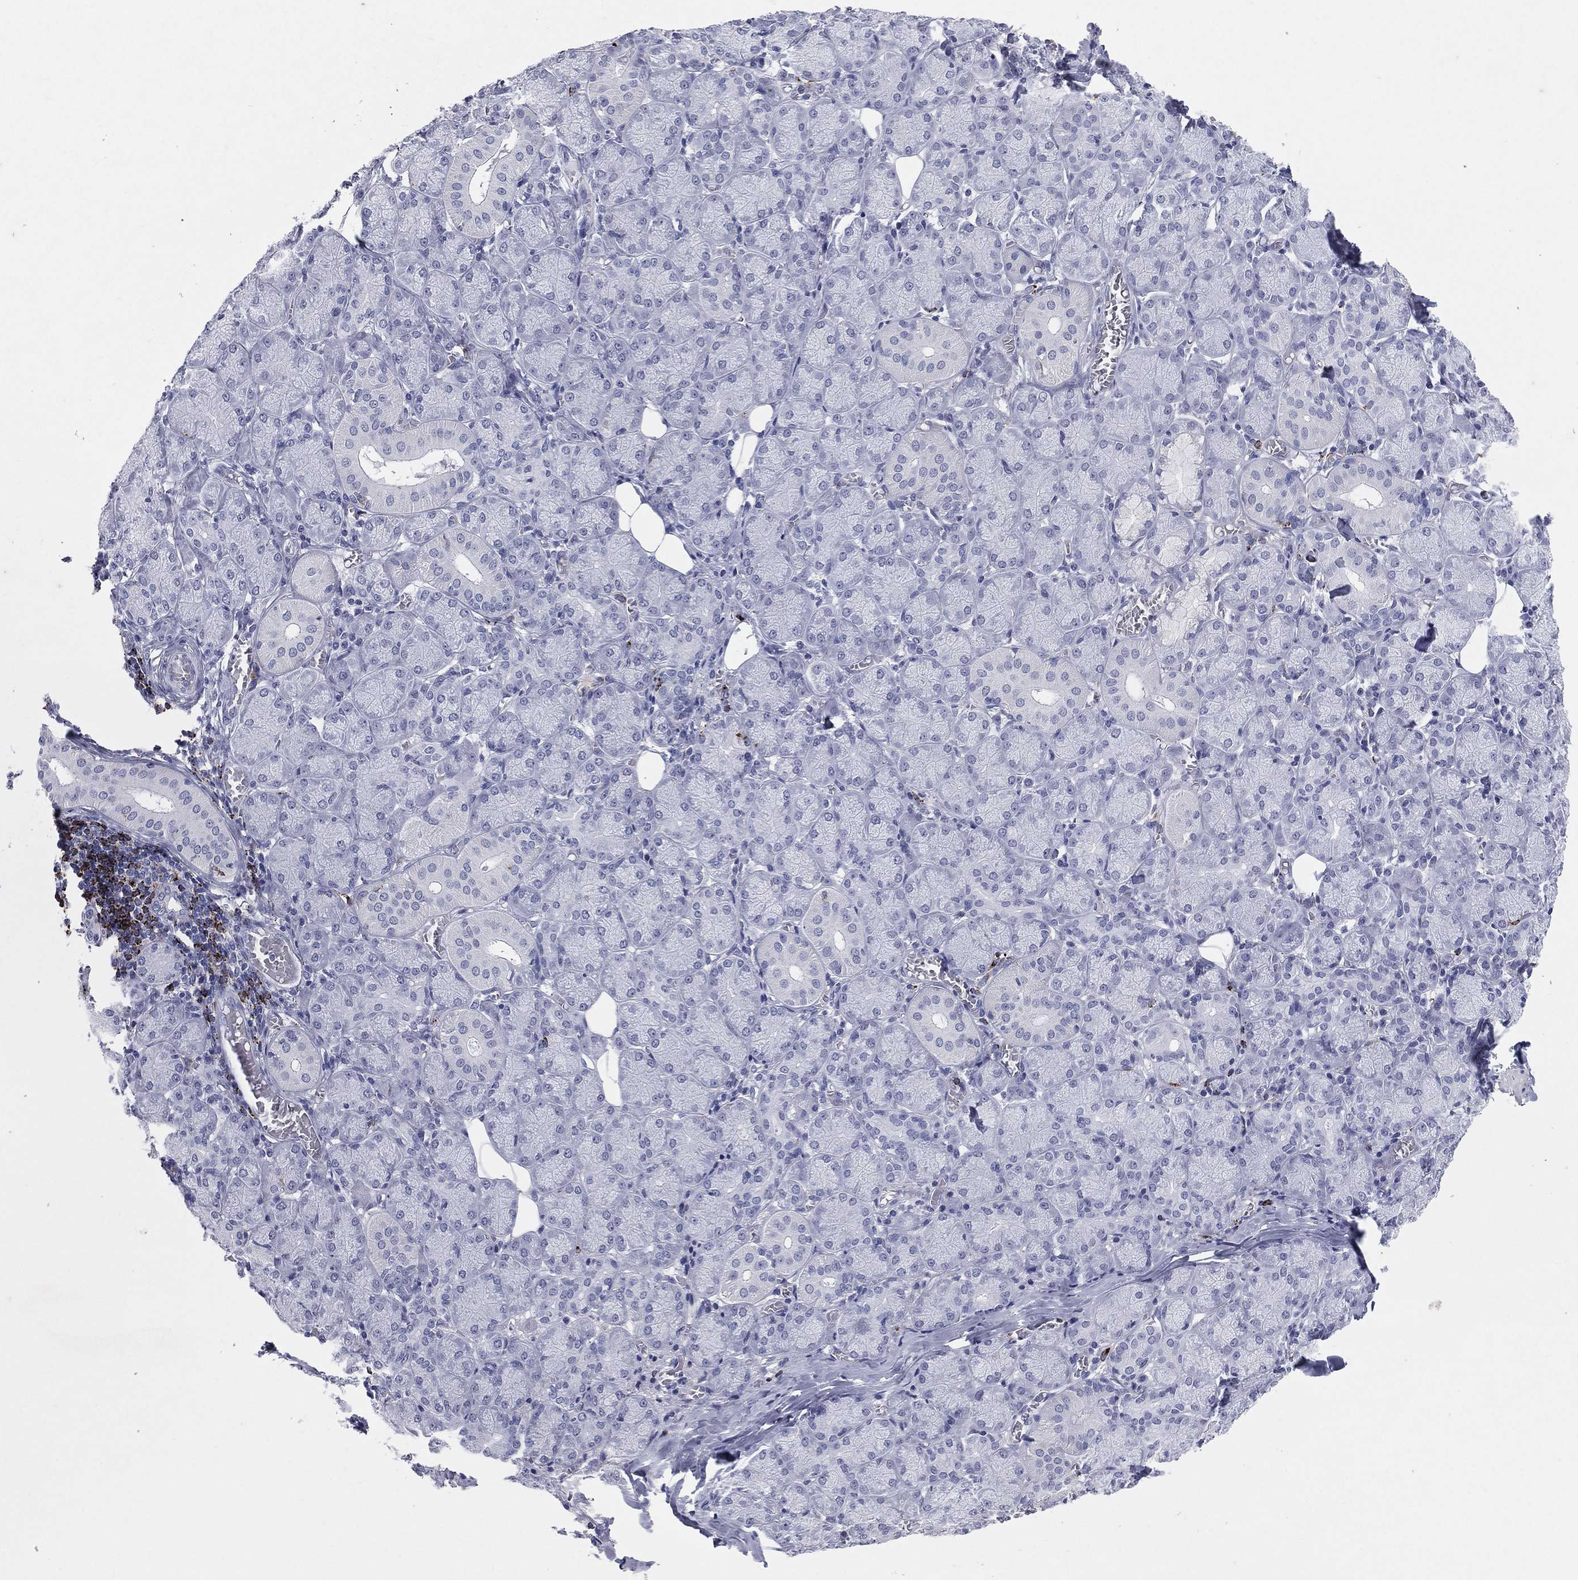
{"staining": {"intensity": "negative", "quantity": "none", "location": "none"}, "tissue": "salivary gland", "cell_type": "Glandular cells", "image_type": "normal", "snomed": [{"axis": "morphology", "description": "Normal tissue, NOS"}, {"axis": "topography", "description": "Salivary gland"}, {"axis": "topography", "description": "Peripheral nerve tissue"}], "caption": "A micrograph of salivary gland stained for a protein reveals no brown staining in glandular cells. The staining was performed using DAB to visualize the protein expression in brown, while the nuclei were stained in blue with hematoxylin (Magnification: 20x).", "gene": "HLA", "patient": {"sex": "female", "age": 24}}